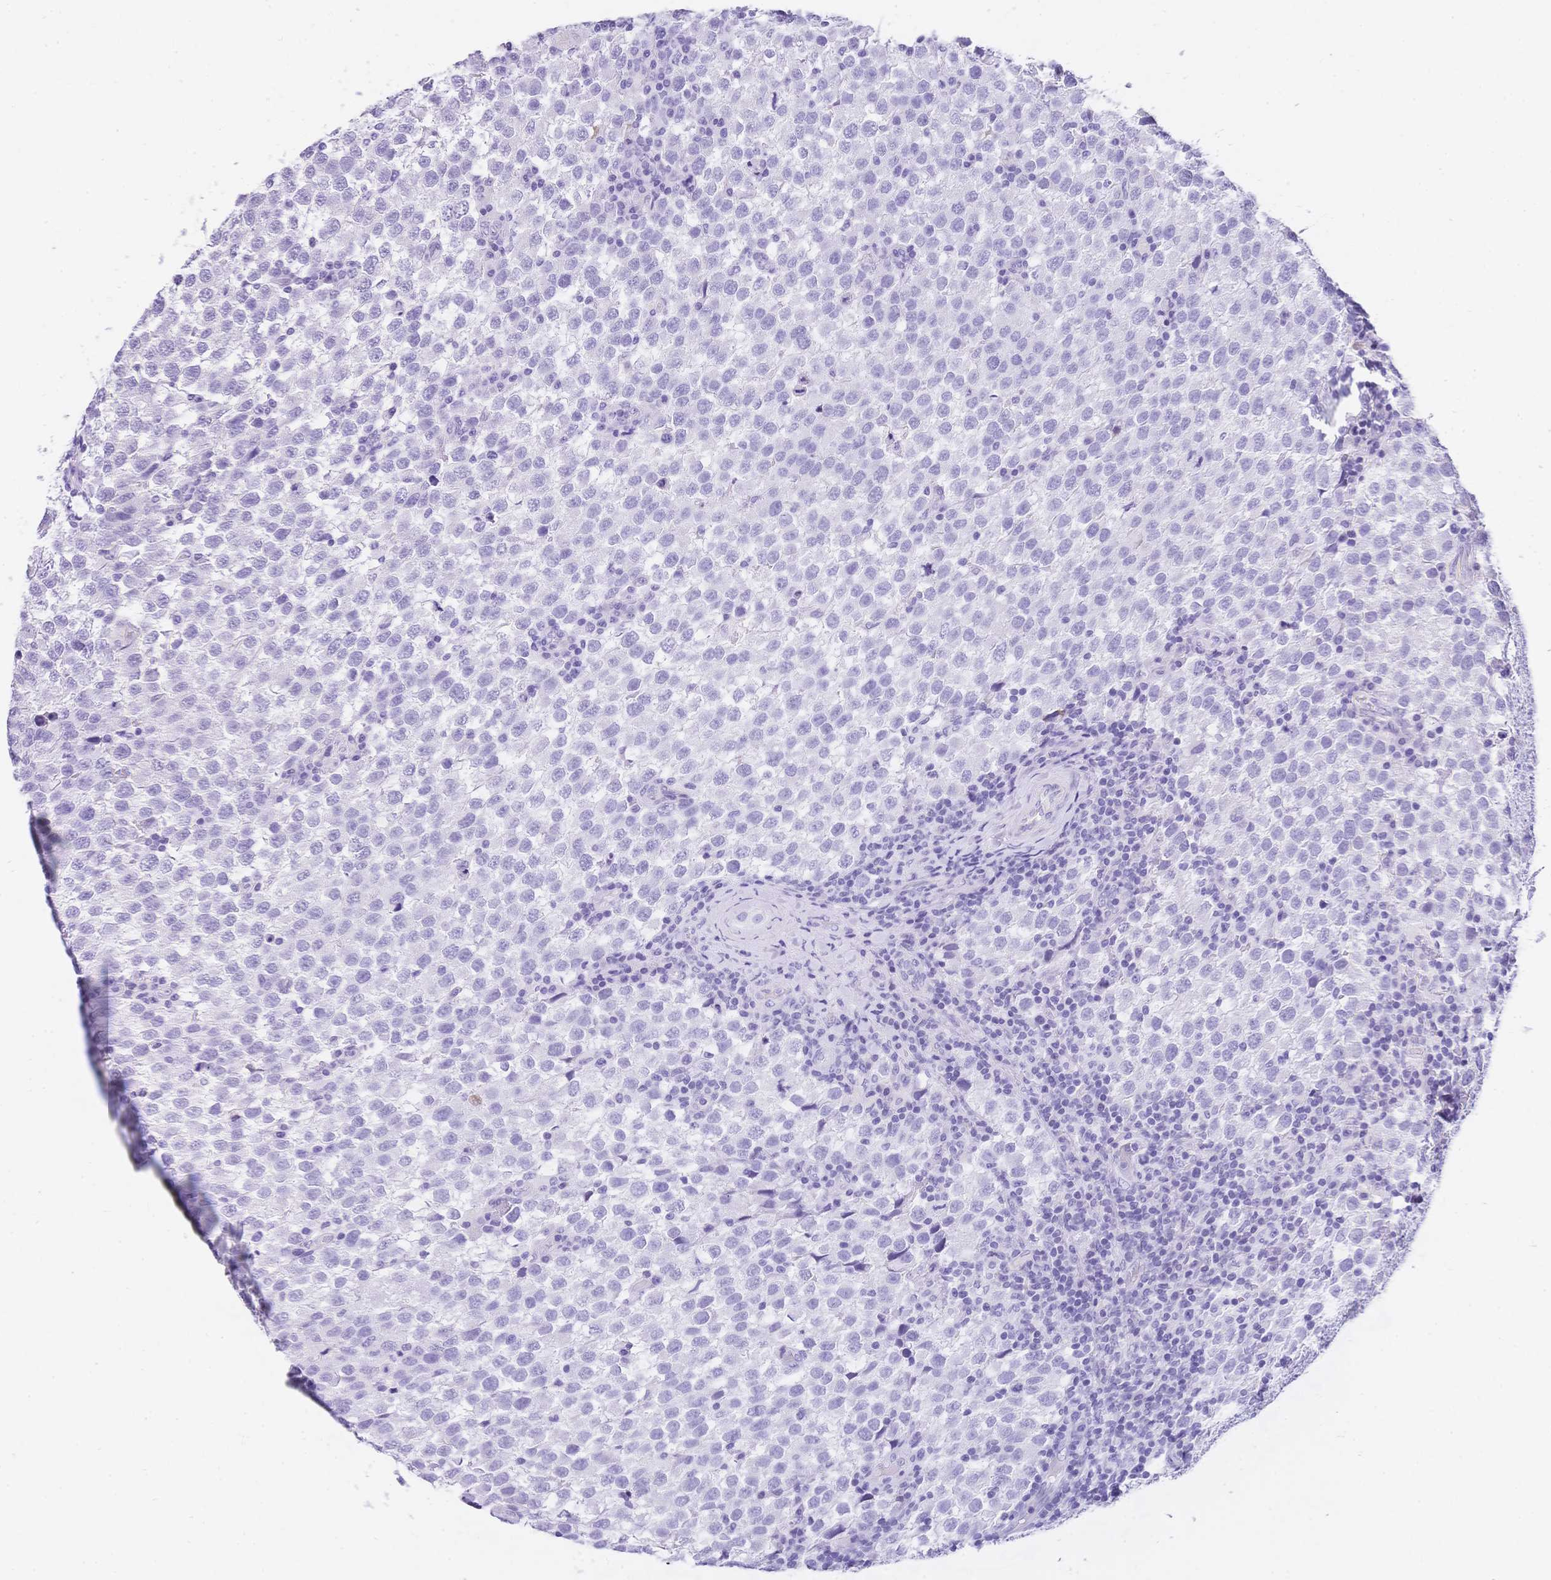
{"staining": {"intensity": "negative", "quantity": "none", "location": "none"}, "tissue": "testis cancer", "cell_type": "Tumor cells", "image_type": "cancer", "snomed": [{"axis": "morphology", "description": "Seminoma, NOS"}, {"axis": "topography", "description": "Testis"}], "caption": "Testis cancer (seminoma) was stained to show a protein in brown. There is no significant expression in tumor cells.", "gene": "MUC21", "patient": {"sex": "male", "age": 34}}